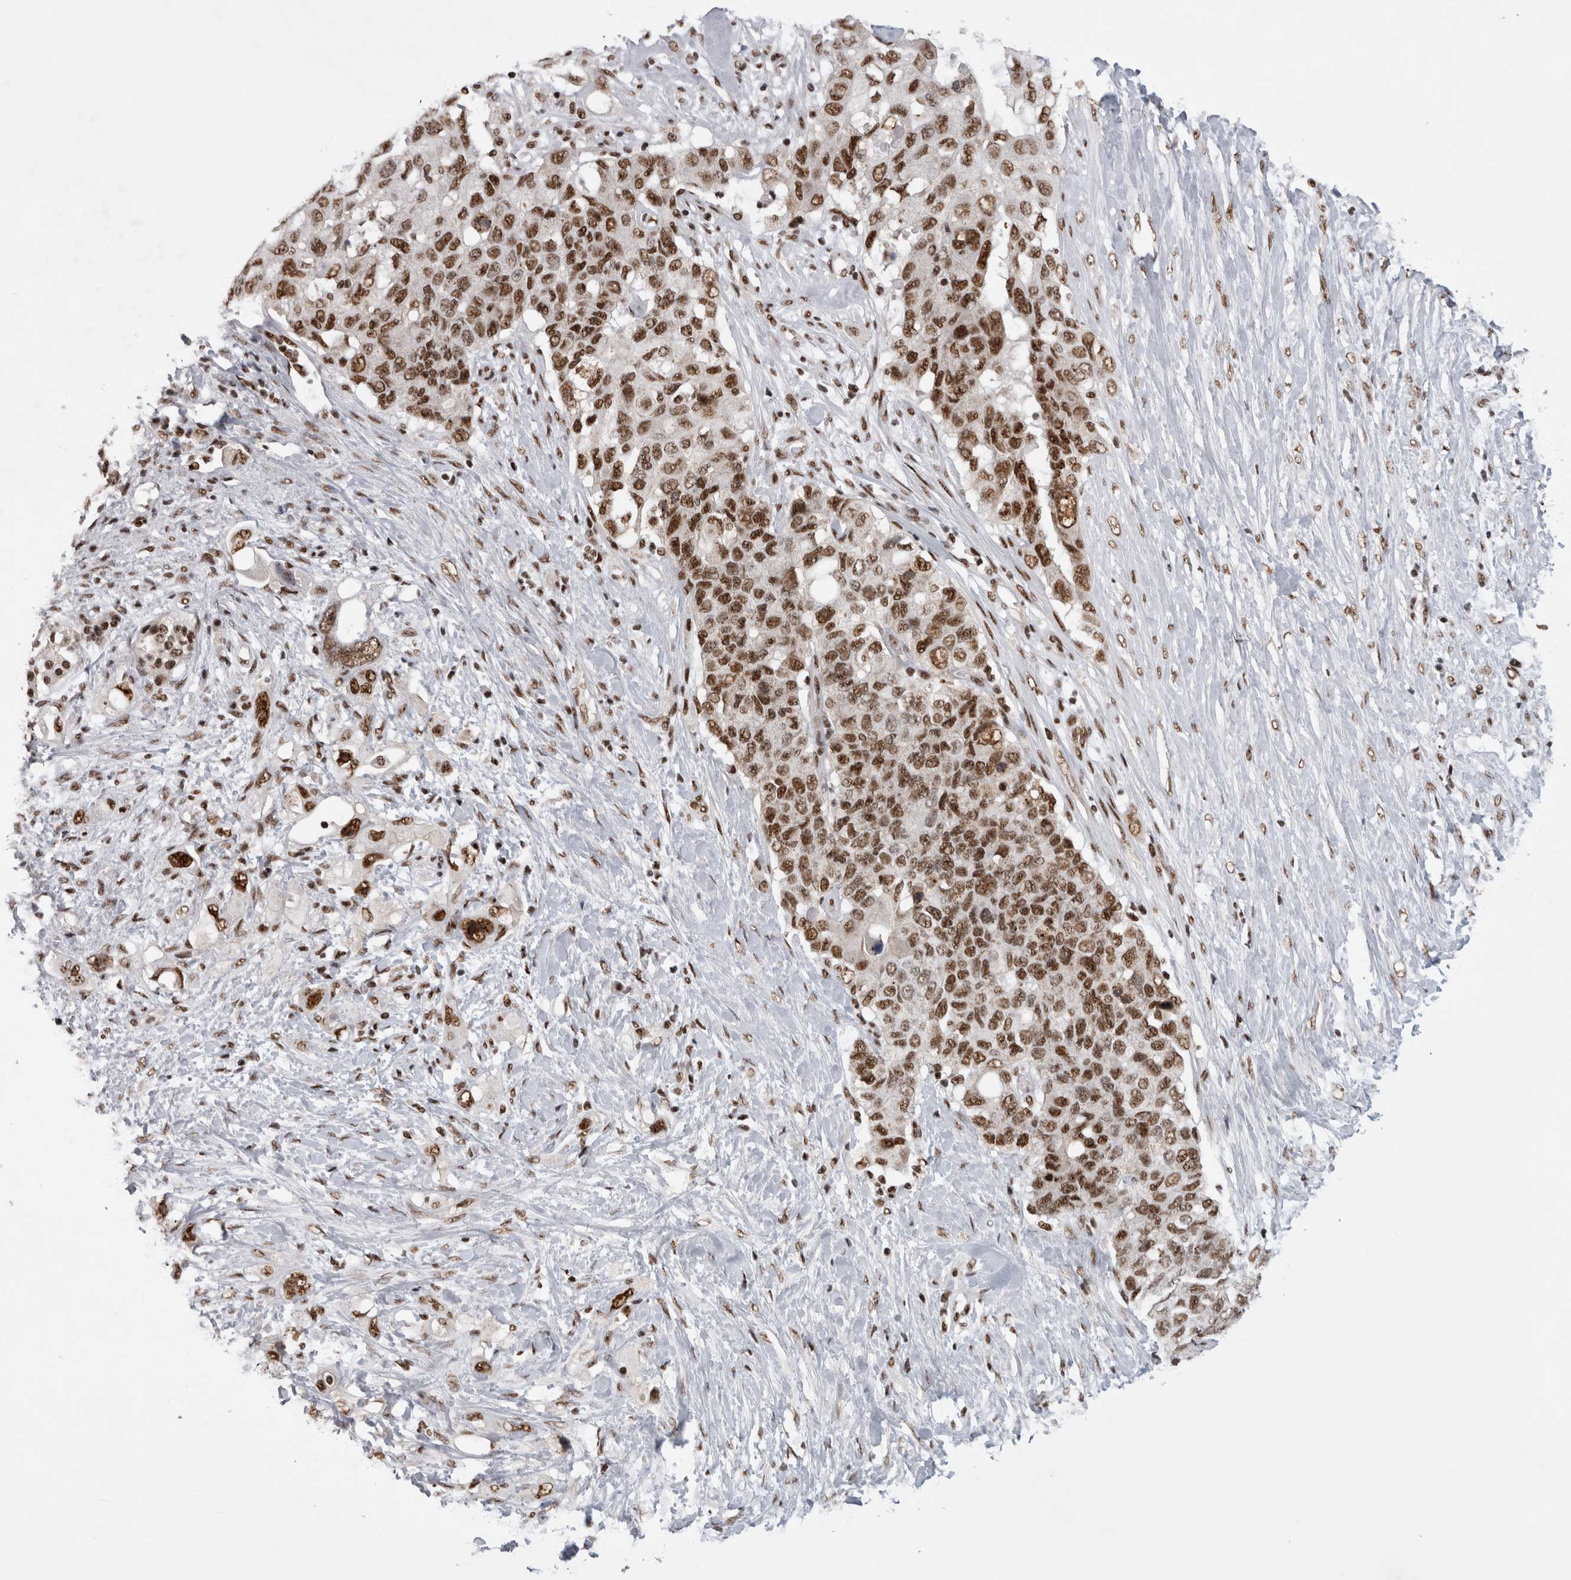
{"staining": {"intensity": "moderate", "quantity": ">75%", "location": "nuclear"}, "tissue": "pancreatic cancer", "cell_type": "Tumor cells", "image_type": "cancer", "snomed": [{"axis": "morphology", "description": "Adenocarcinoma, NOS"}, {"axis": "topography", "description": "Pancreas"}], "caption": "The photomicrograph reveals immunohistochemical staining of pancreatic cancer (adenocarcinoma). There is moderate nuclear staining is appreciated in approximately >75% of tumor cells.", "gene": "CDK11A", "patient": {"sex": "female", "age": 56}}